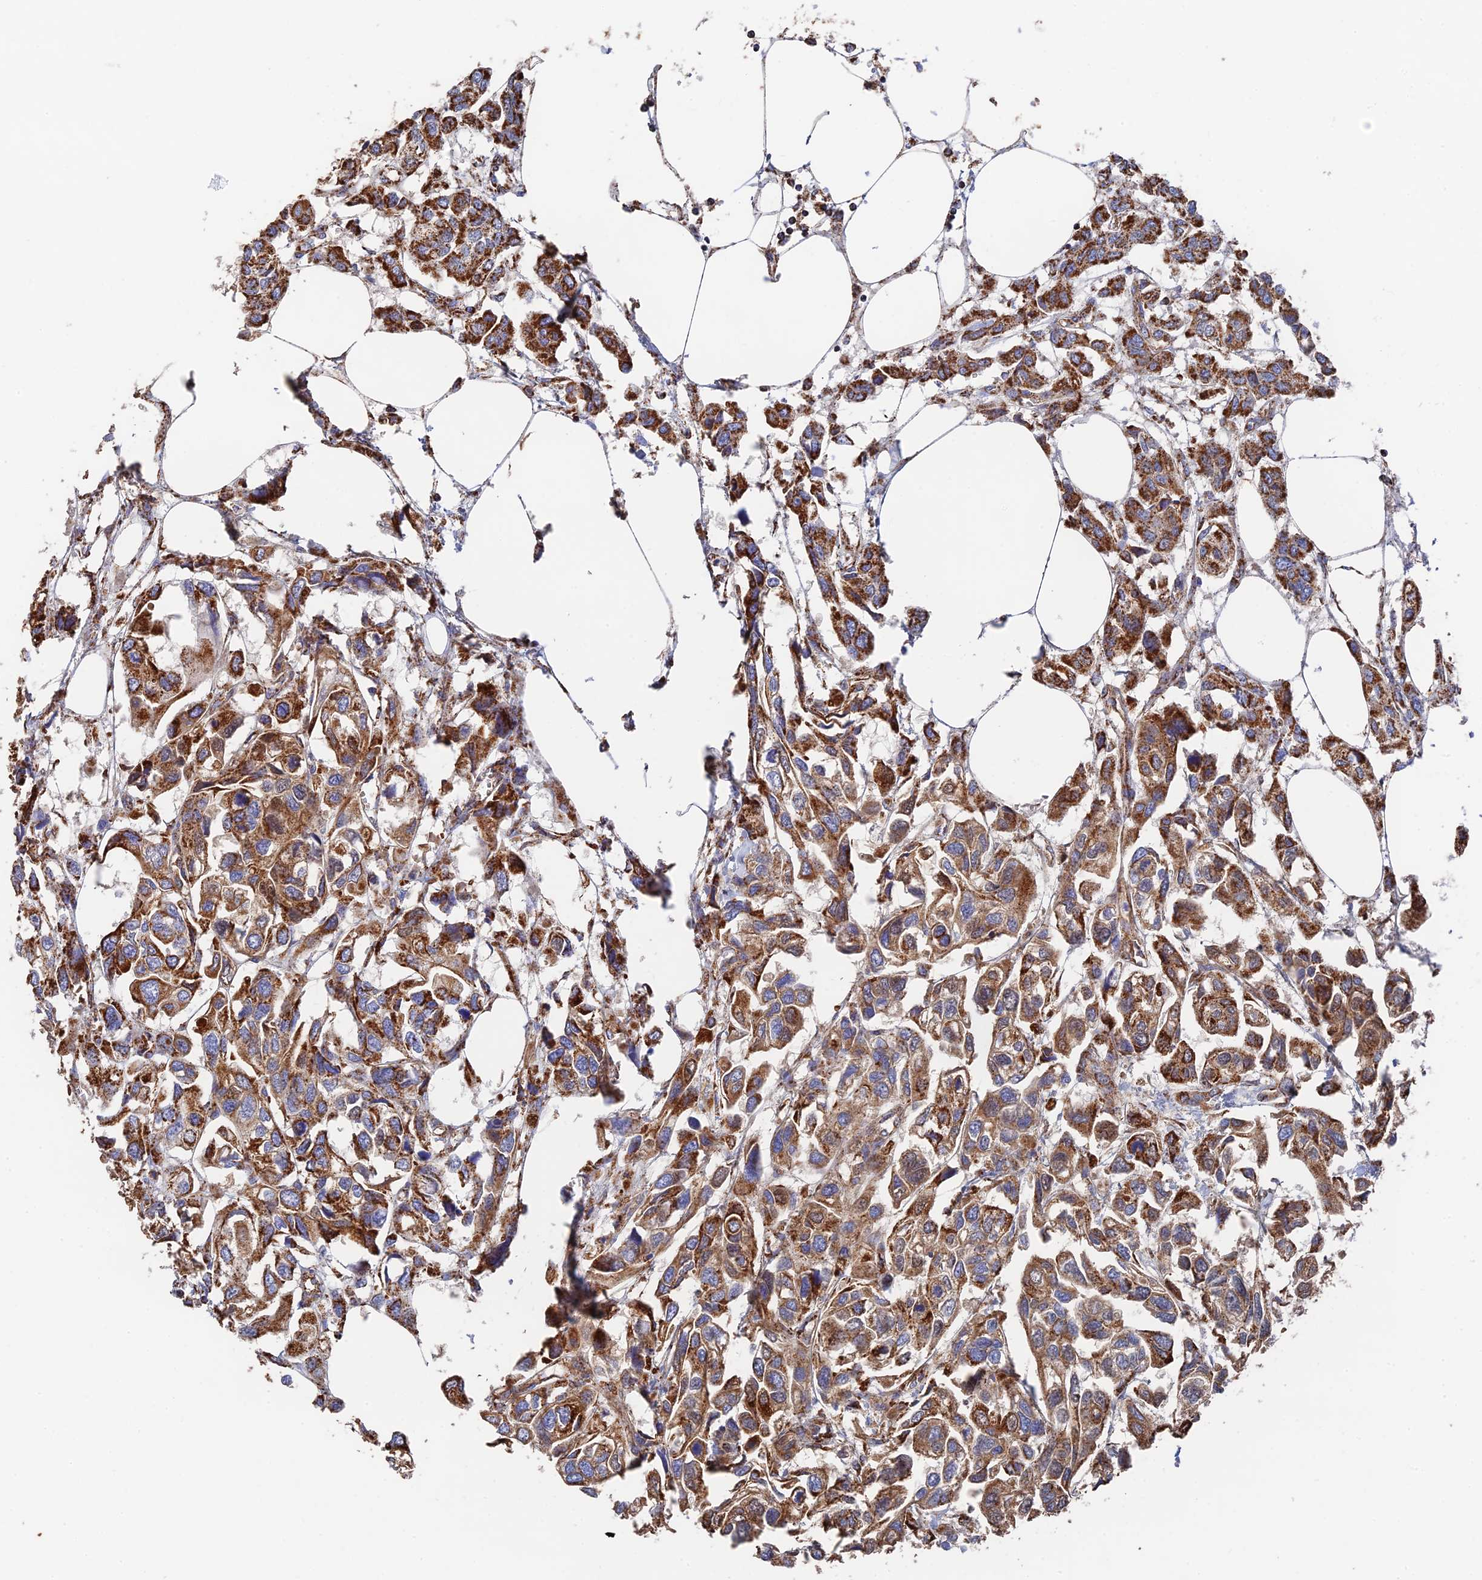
{"staining": {"intensity": "strong", "quantity": ">75%", "location": "cytoplasmic/membranous"}, "tissue": "urothelial cancer", "cell_type": "Tumor cells", "image_type": "cancer", "snomed": [{"axis": "morphology", "description": "Urothelial carcinoma, High grade"}, {"axis": "topography", "description": "Urinary bladder"}], "caption": "Urothelial carcinoma (high-grade) tissue exhibits strong cytoplasmic/membranous staining in about >75% of tumor cells The protein of interest is stained brown, and the nuclei are stained in blue (DAB (3,3'-diaminobenzidine) IHC with brightfield microscopy, high magnification).", "gene": "HAUS8", "patient": {"sex": "male", "age": 67}}